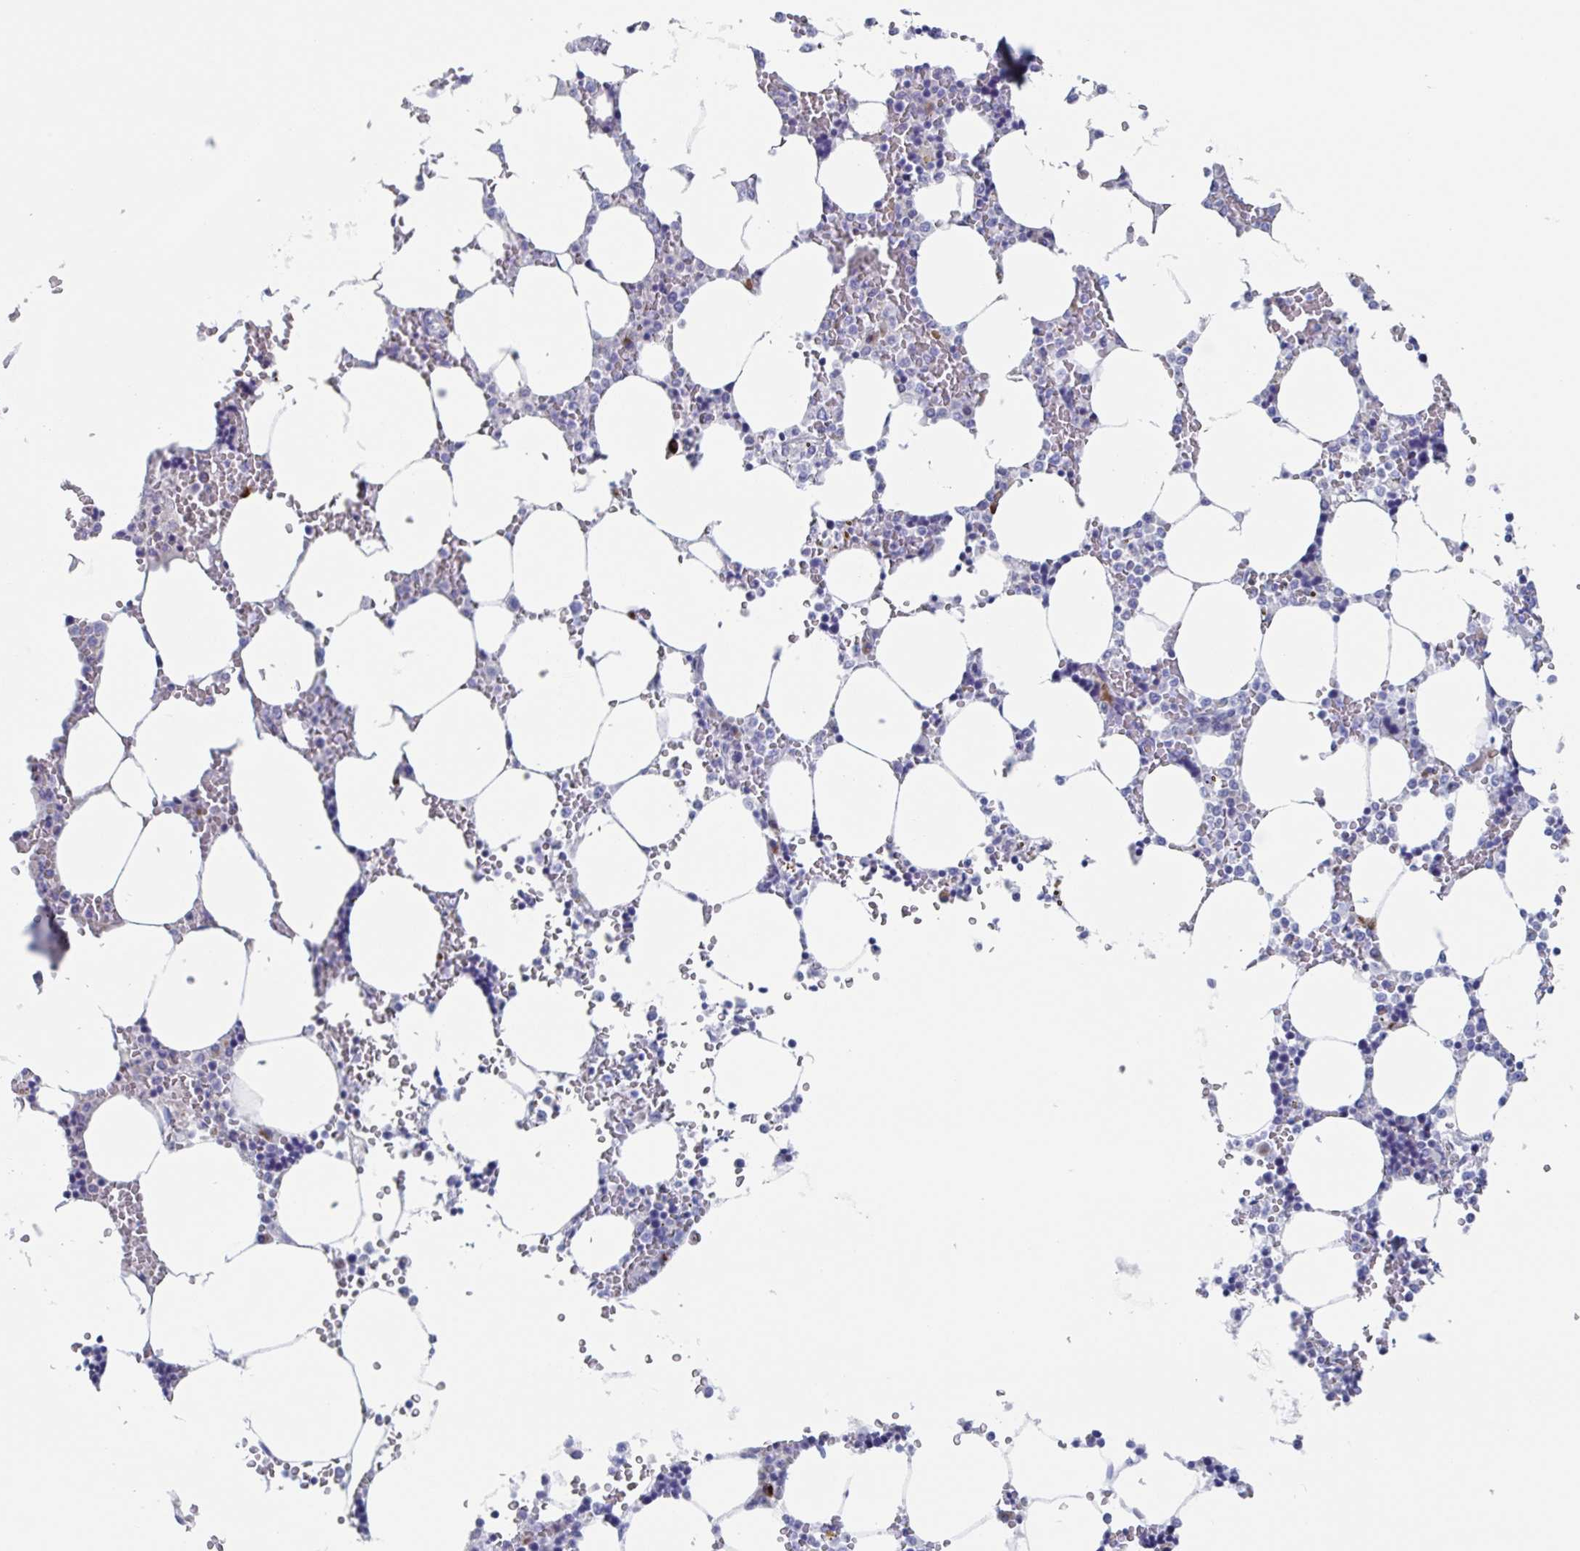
{"staining": {"intensity": "negative", "quantity": "none", "location": "none"}, "tissue": "bone marrow", "cell_type": "Hematopoietic cells", "image_type": "normal", "snomed": [{"axis": "morphology", "description": "Normal tissue, NOS"}, {"axis": "topography", "description": "Bone marrow"}], "caption": "IHC of benign bone marrow reveals no positivity in hematopoietic cells.", "gene": "NT5C3B", "patient": {"sex": "male", "age": 64}}